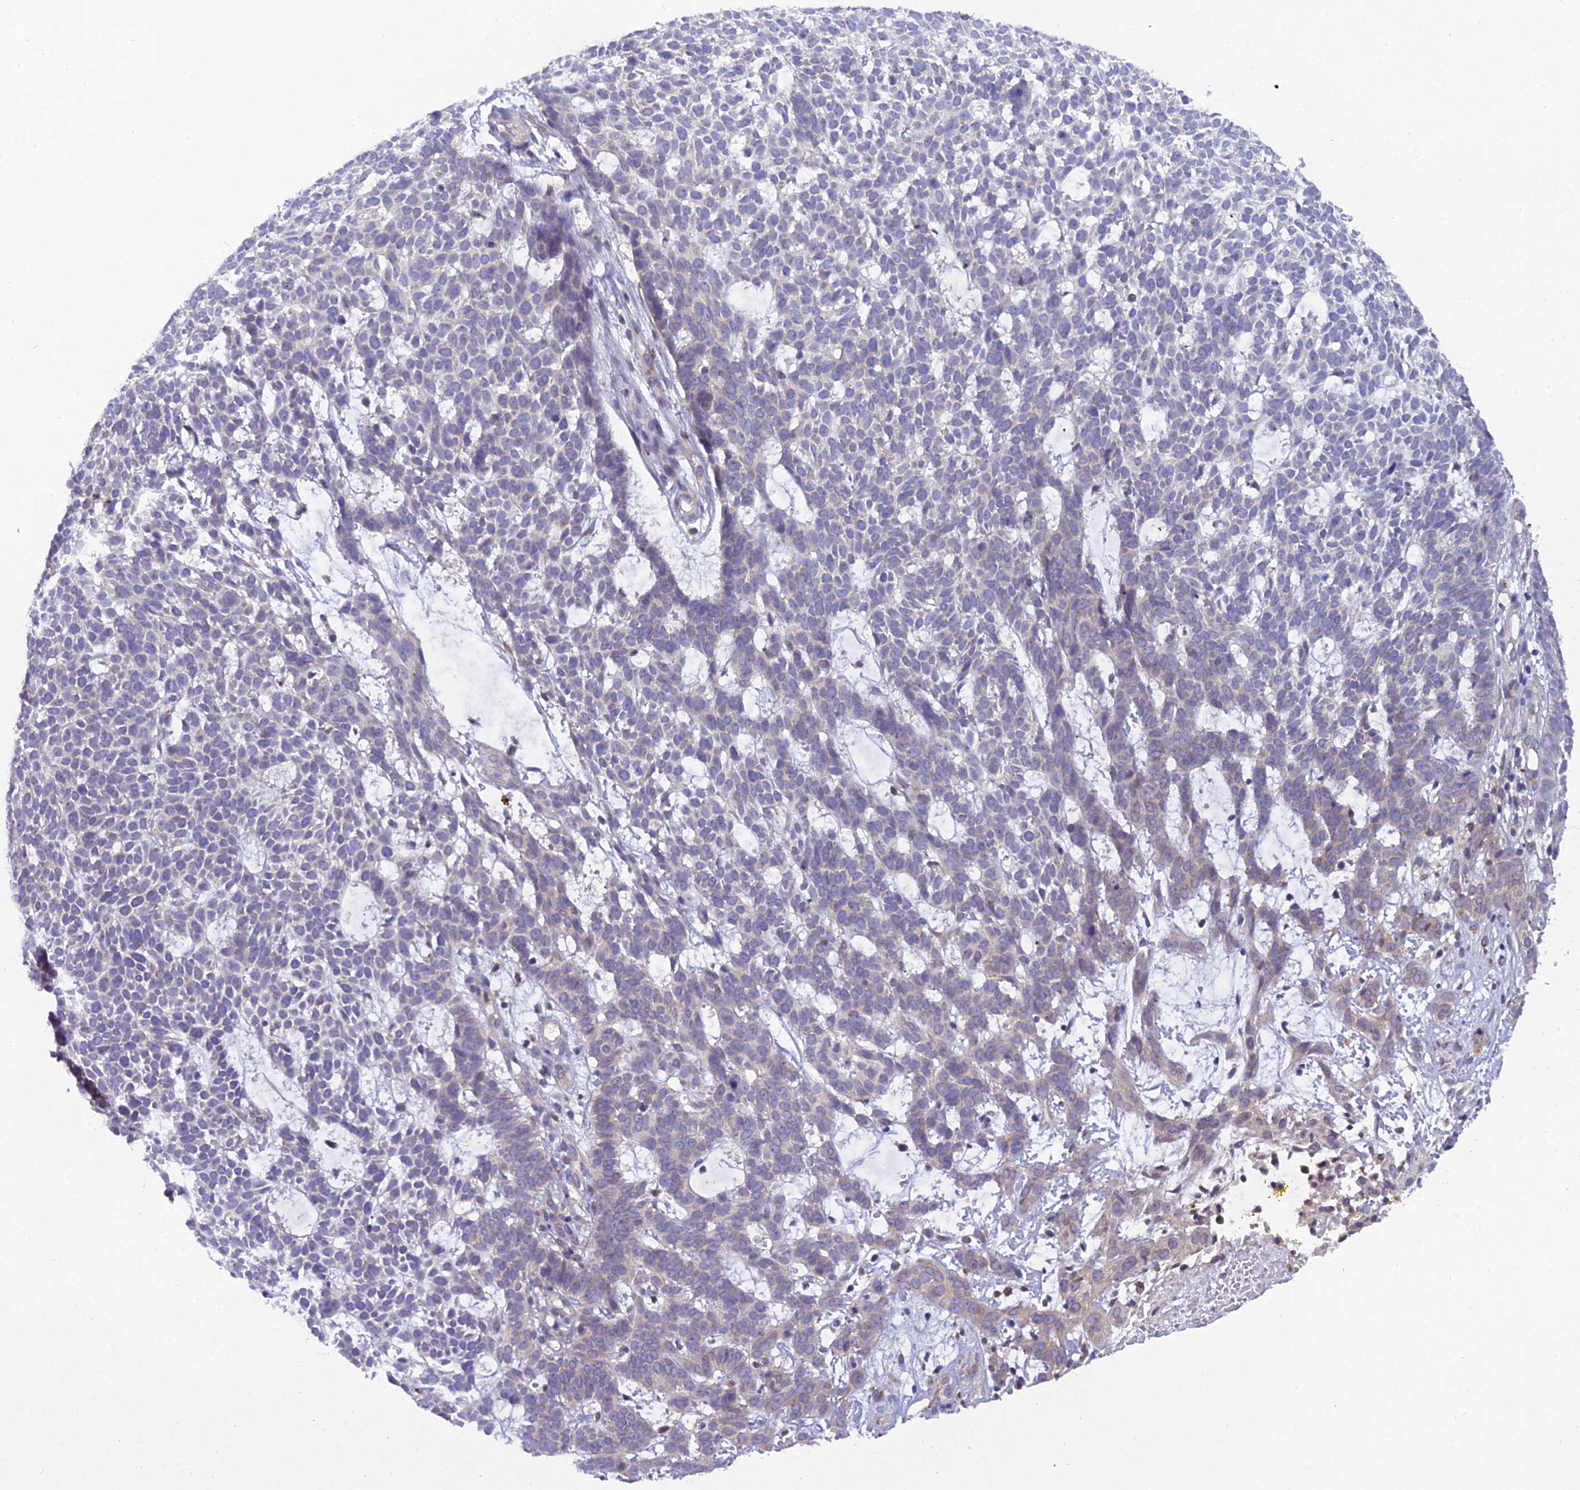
{"staining": {"intensity": "weak", "quantity": "<25%", "location": "cytoplasmic/membranous"}, "tissue": "skin cancer", "cell_type": "Tumor cells", "image_type": "cancer", "snomed": [{"axis": "morphology", "description": "Basal cell carcinoma"}, {"axis": "topography", "description": "Skin"}], "caption": "This is an IHC image of skin cancer (basal cell carcinoma). There is no expression in tumor cells.", "gene": "GOLPH3", "patient": {"sex": "female", "age": 78}}